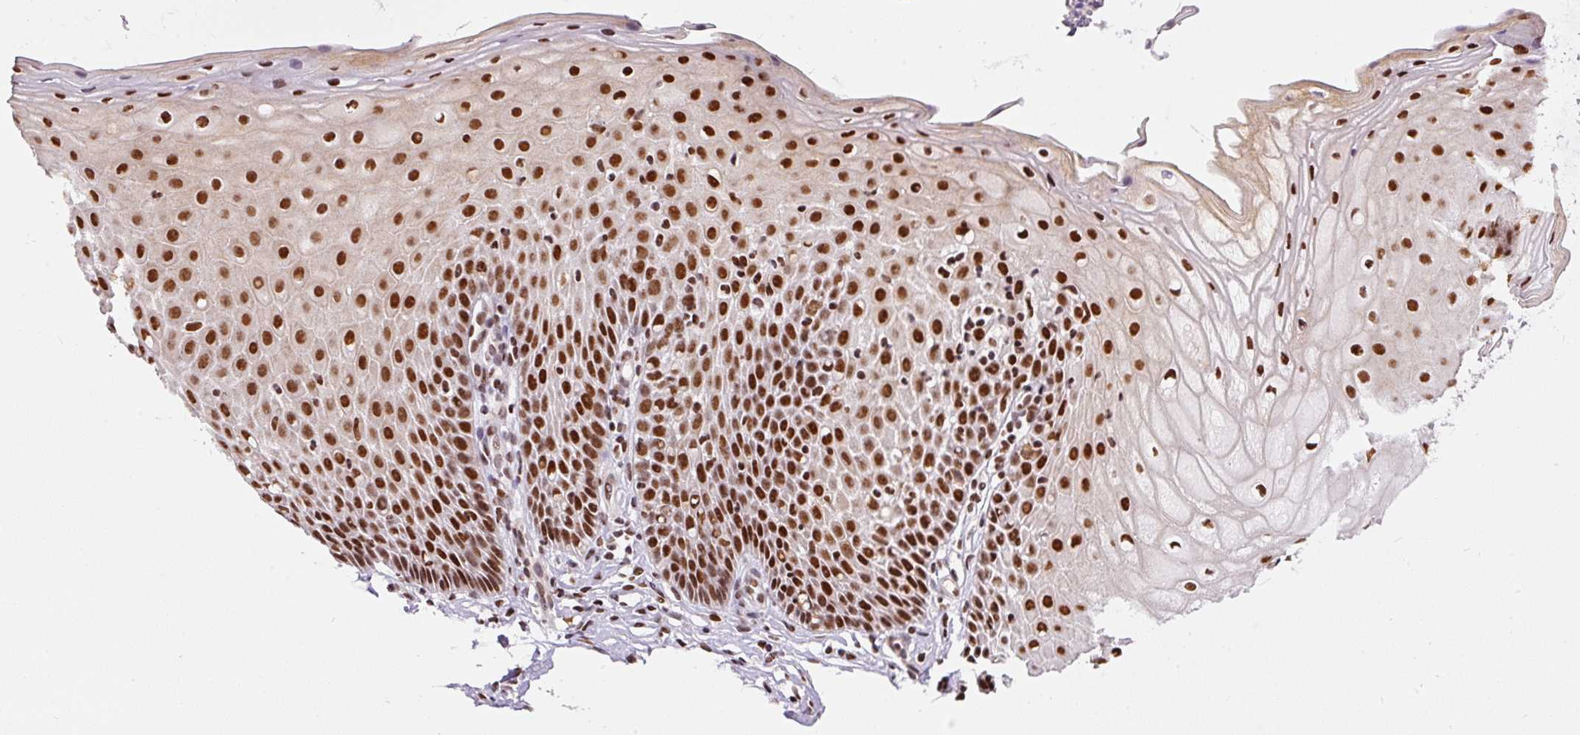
{"staining": {"intensity": "moderate", "quantity": ">75%", "location": "nuclear"}, "tissue": "cervix", "cell_type": "Glandular cells", "image_type": "normal", "snomed": [{"axis": "morphology", "description": "Normal tissue, NOS"}, {"axis": "topography", "description": "Cervix"}], "caption": "Cervix stained with DAB immunohistochemistry (IHC) reveals medium levels of moderate nuclear staining in about >75% of glandular cells. The staining is performed using DAB (3,3'-diaminobenzidine) brown chromogen to label protein expression. The nuclei are counter-stained blue using hematoxylin.", "gene": "HNRNPC", "patient": {"sex": "female", "age": 36}}